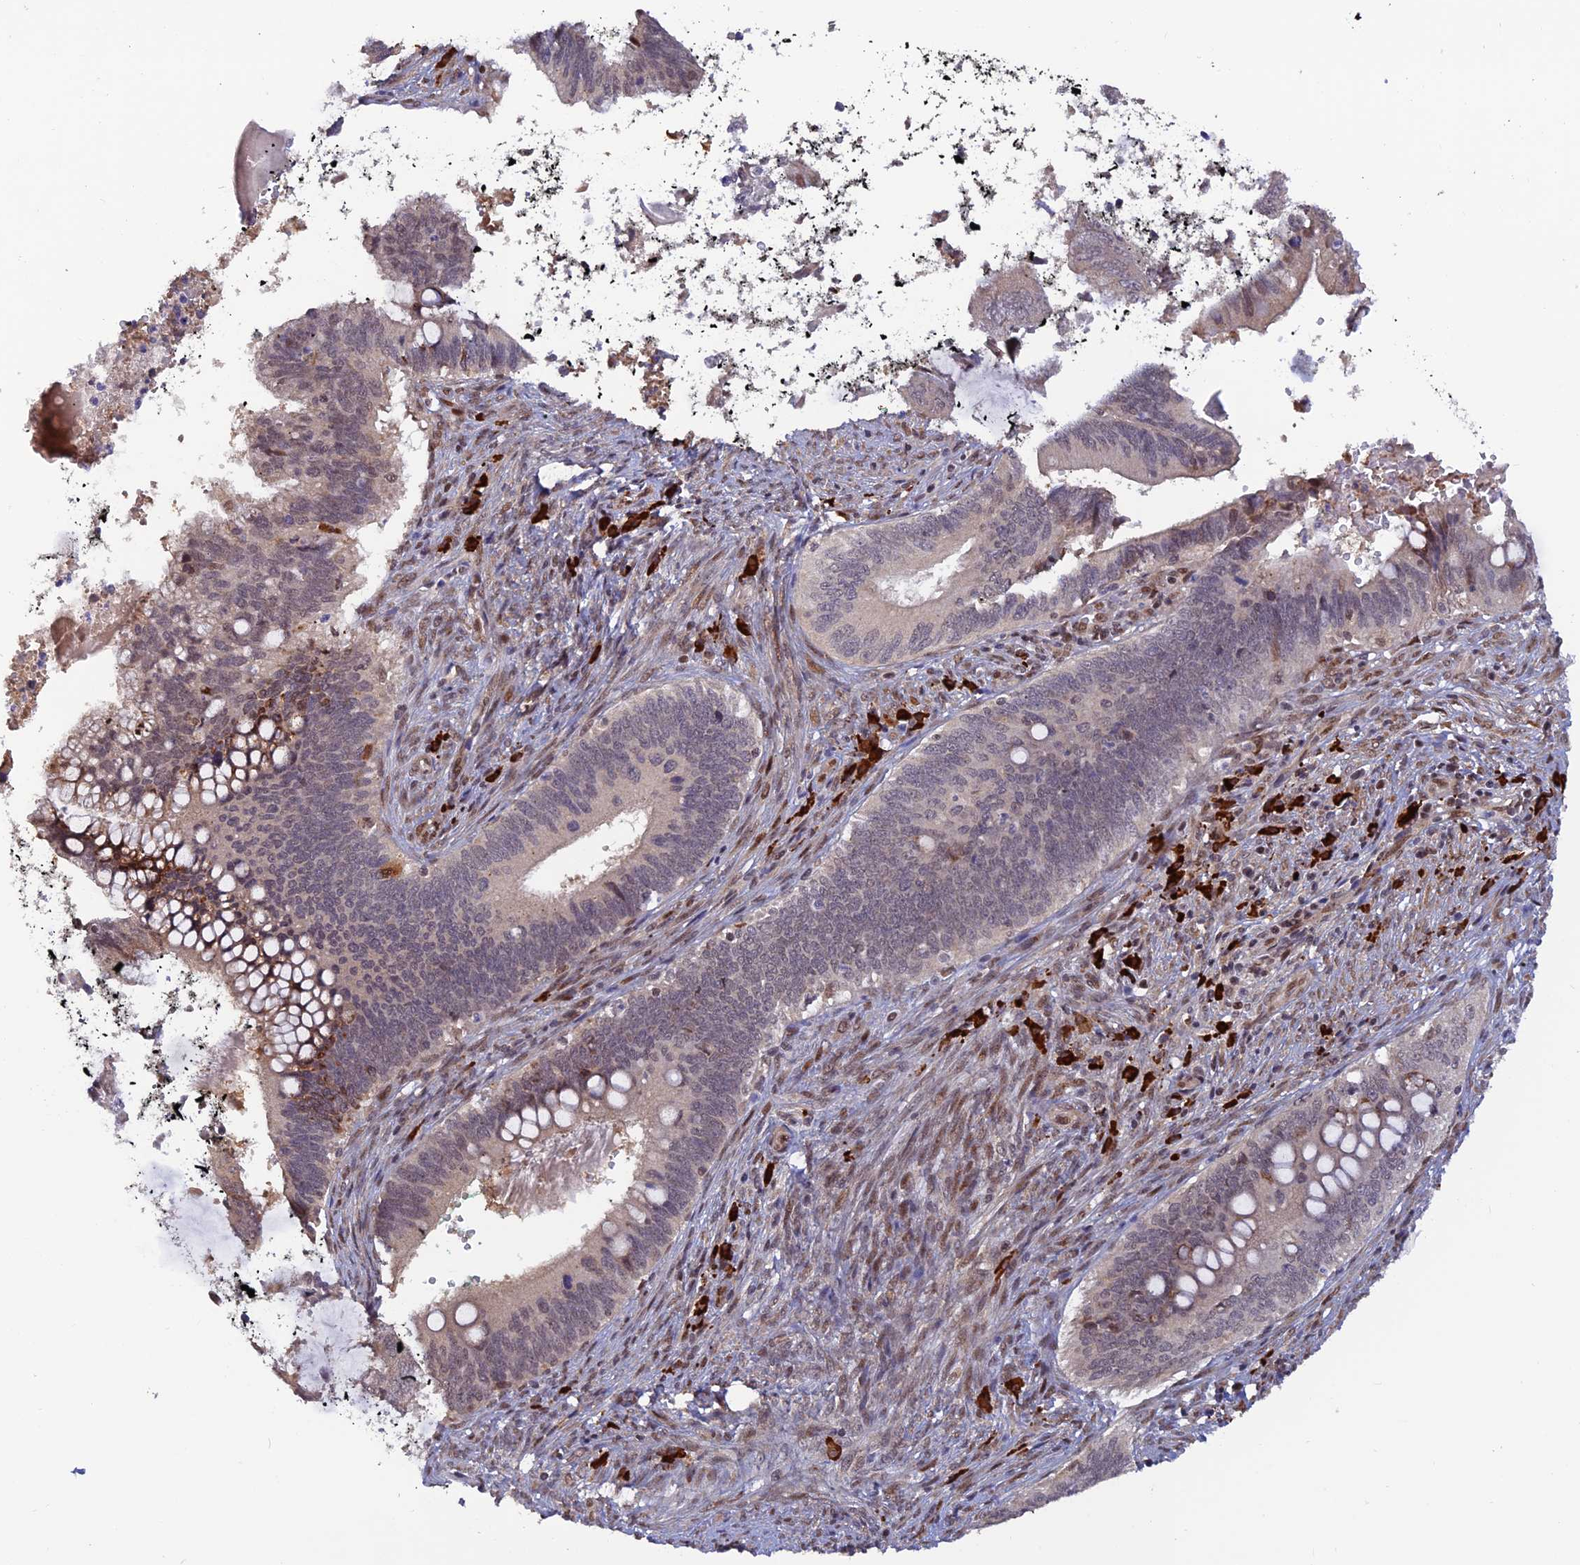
{"staining": {"intensity": "negative", "quantity": "none", "location": "none"}, "tissue": "cervical cancer", "cell_type": "Tumor cells", "image_type": "cancer", "snomed": [{"axis": "morphology", "description": "Adenocarcinoma, NOS"}, {"axis": "topography", "description": "Cervix"}], "caption": "A high-resolution micrograph shows immunohistochemistry (IHC) staining of cervical adenocarcinoma, which demonstrates no significant staining in tumor cells.", "gene": "ZNF565", "patient": {"sex": "female", "age": 42}}